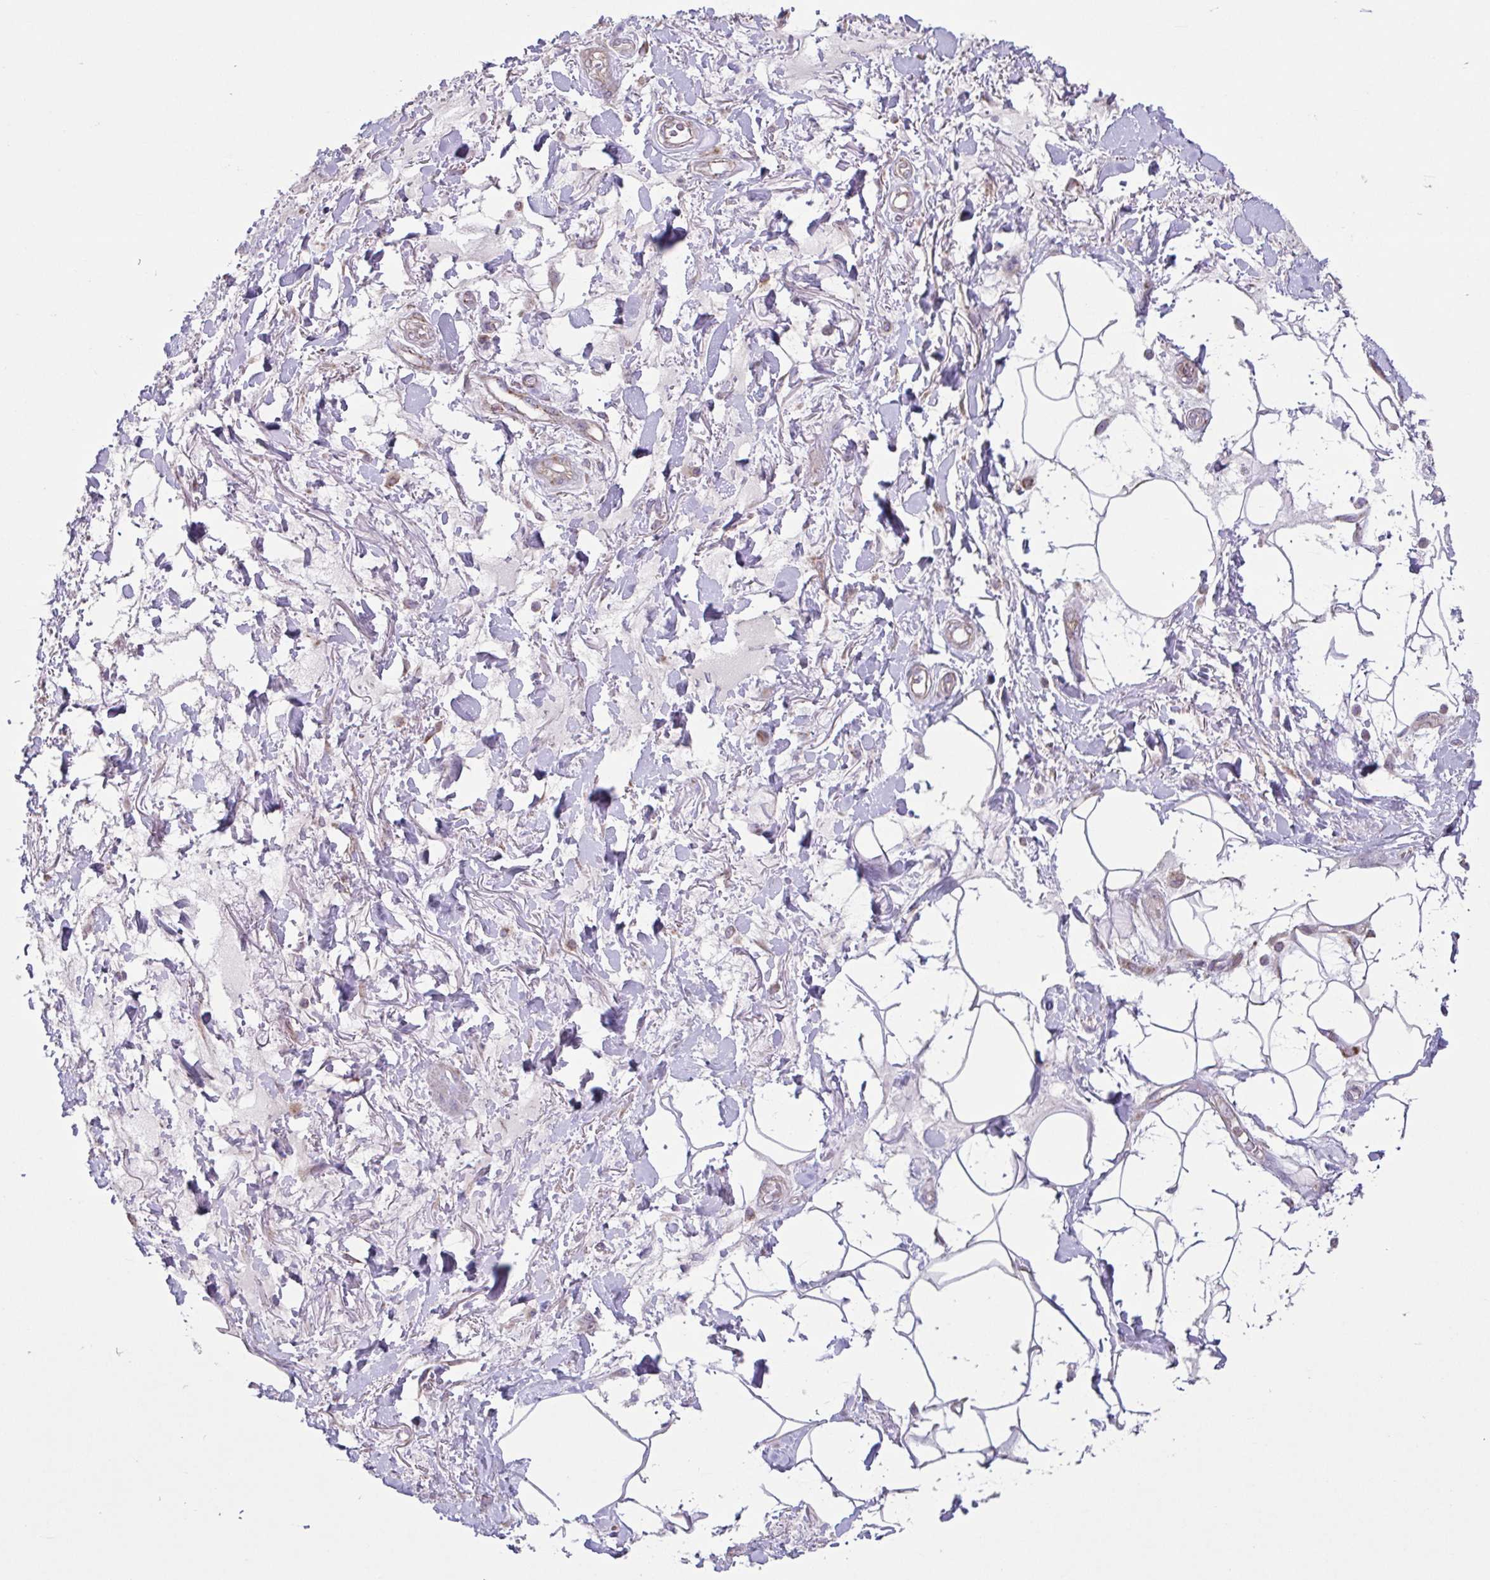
{"staining": {"intensity": "negative", "quantity": "none", "location": "none"}, "tissue": "adipose tissue", "cell_type": "Adipocytes", "image_type": "normal", "snomed": [{"axis": "morphology", "description": "Normal tissue, NOS"}, {"axis": "topography", "description": "Vagina"}, {"axis": "topography", "description": "Peripheral nerve tissue"}], "caption": "Immunohistochemistry micrograph of unremarkable human adipose tissue stained for a protein (brown), which exhibits no positivity in adipocytes.", "gene": "DIP2B", "patient": {"sex": "female", "age": 71}}